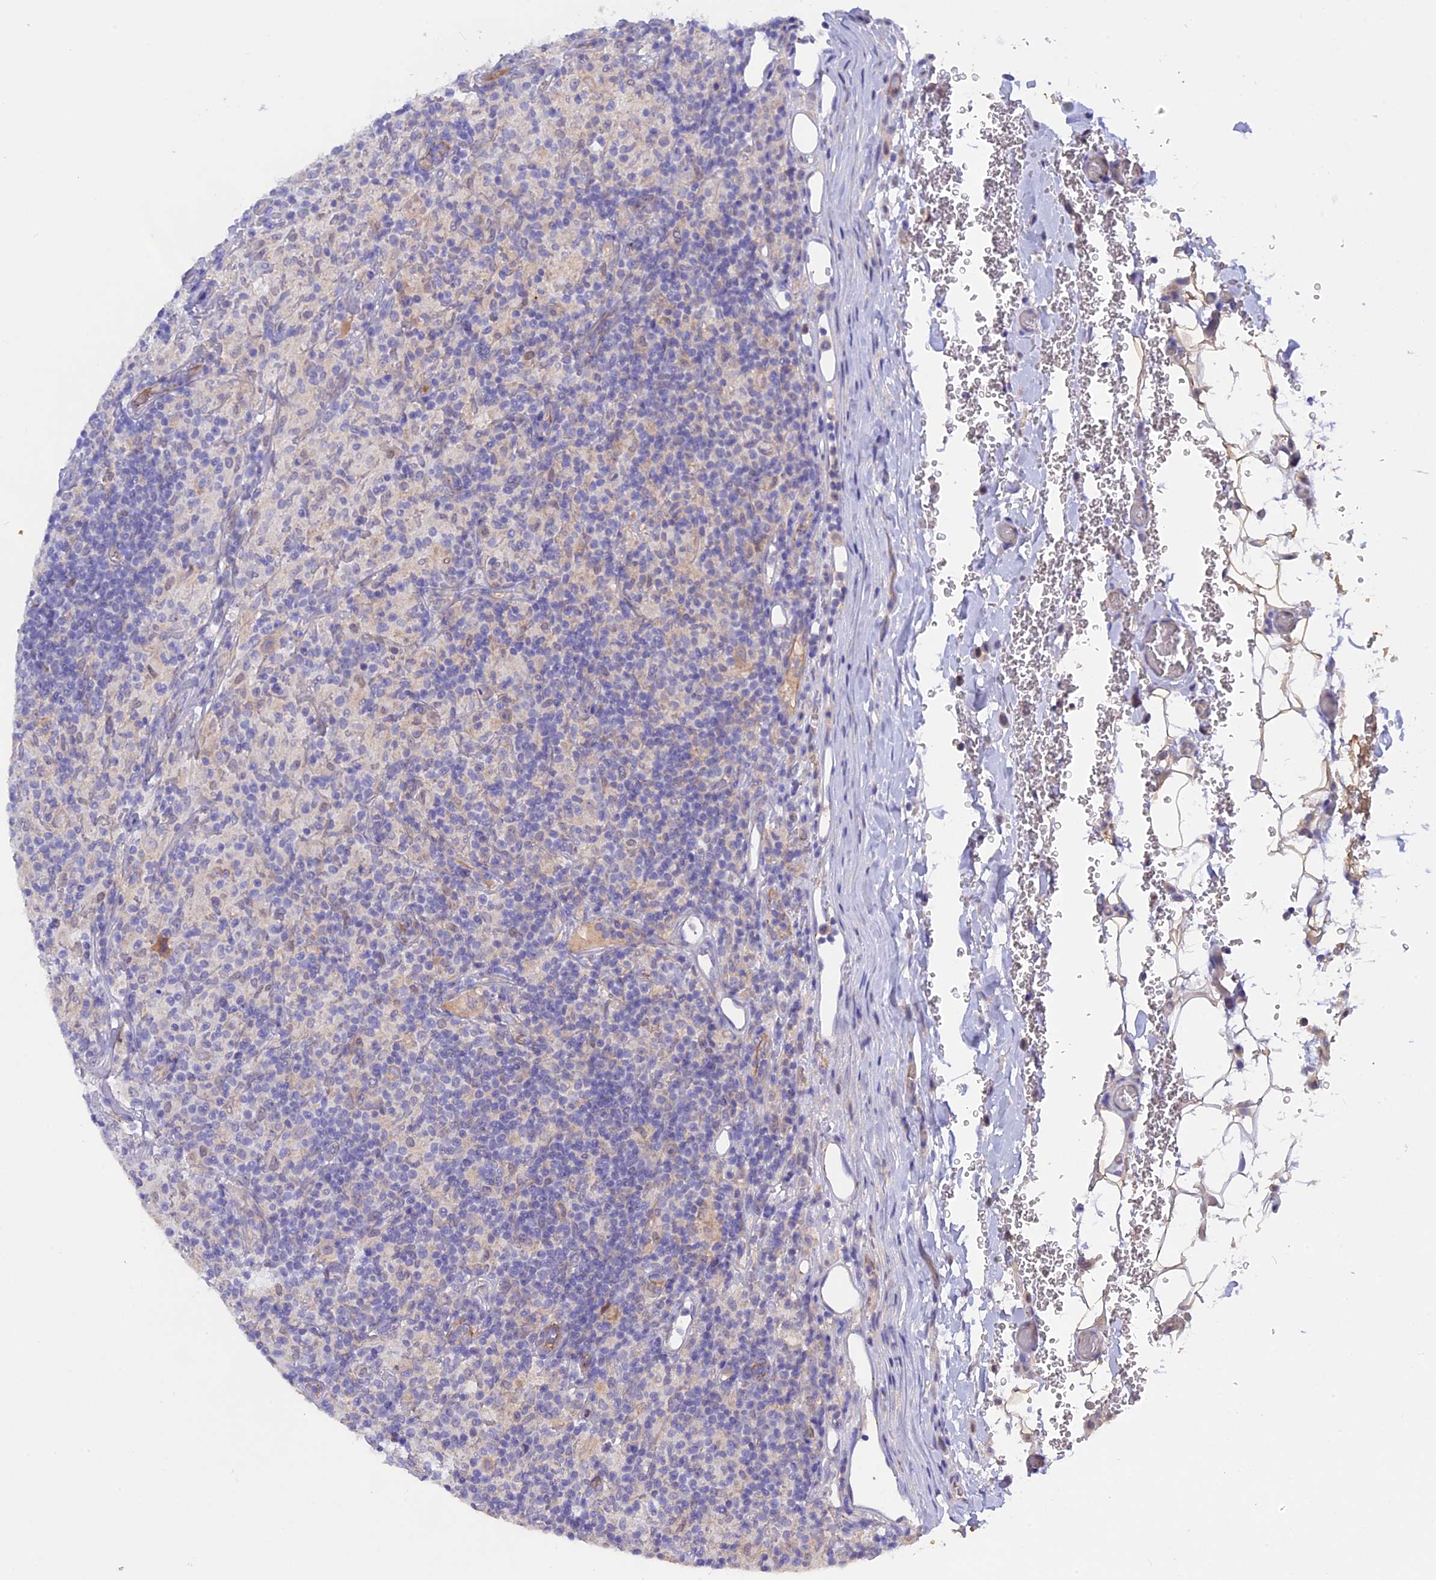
{"staining": {"intensity": "negative", "quantity": "none", "location": "none"}, "tissue": "lymphoma", "cell_type": "Tumor cells", "image_type": "cancer", "snomed": [{"axis": "morphology", "description": "Hodgkin's disease, NOS"}, {"axis": "topography", "description": "Lymph node"}], "caption": "The histopathology image reveals no significant positivity in tumor cells of Hodgkin's disease.", "gene": "GK5", "patient": {"sex": "male", "age": 70}}